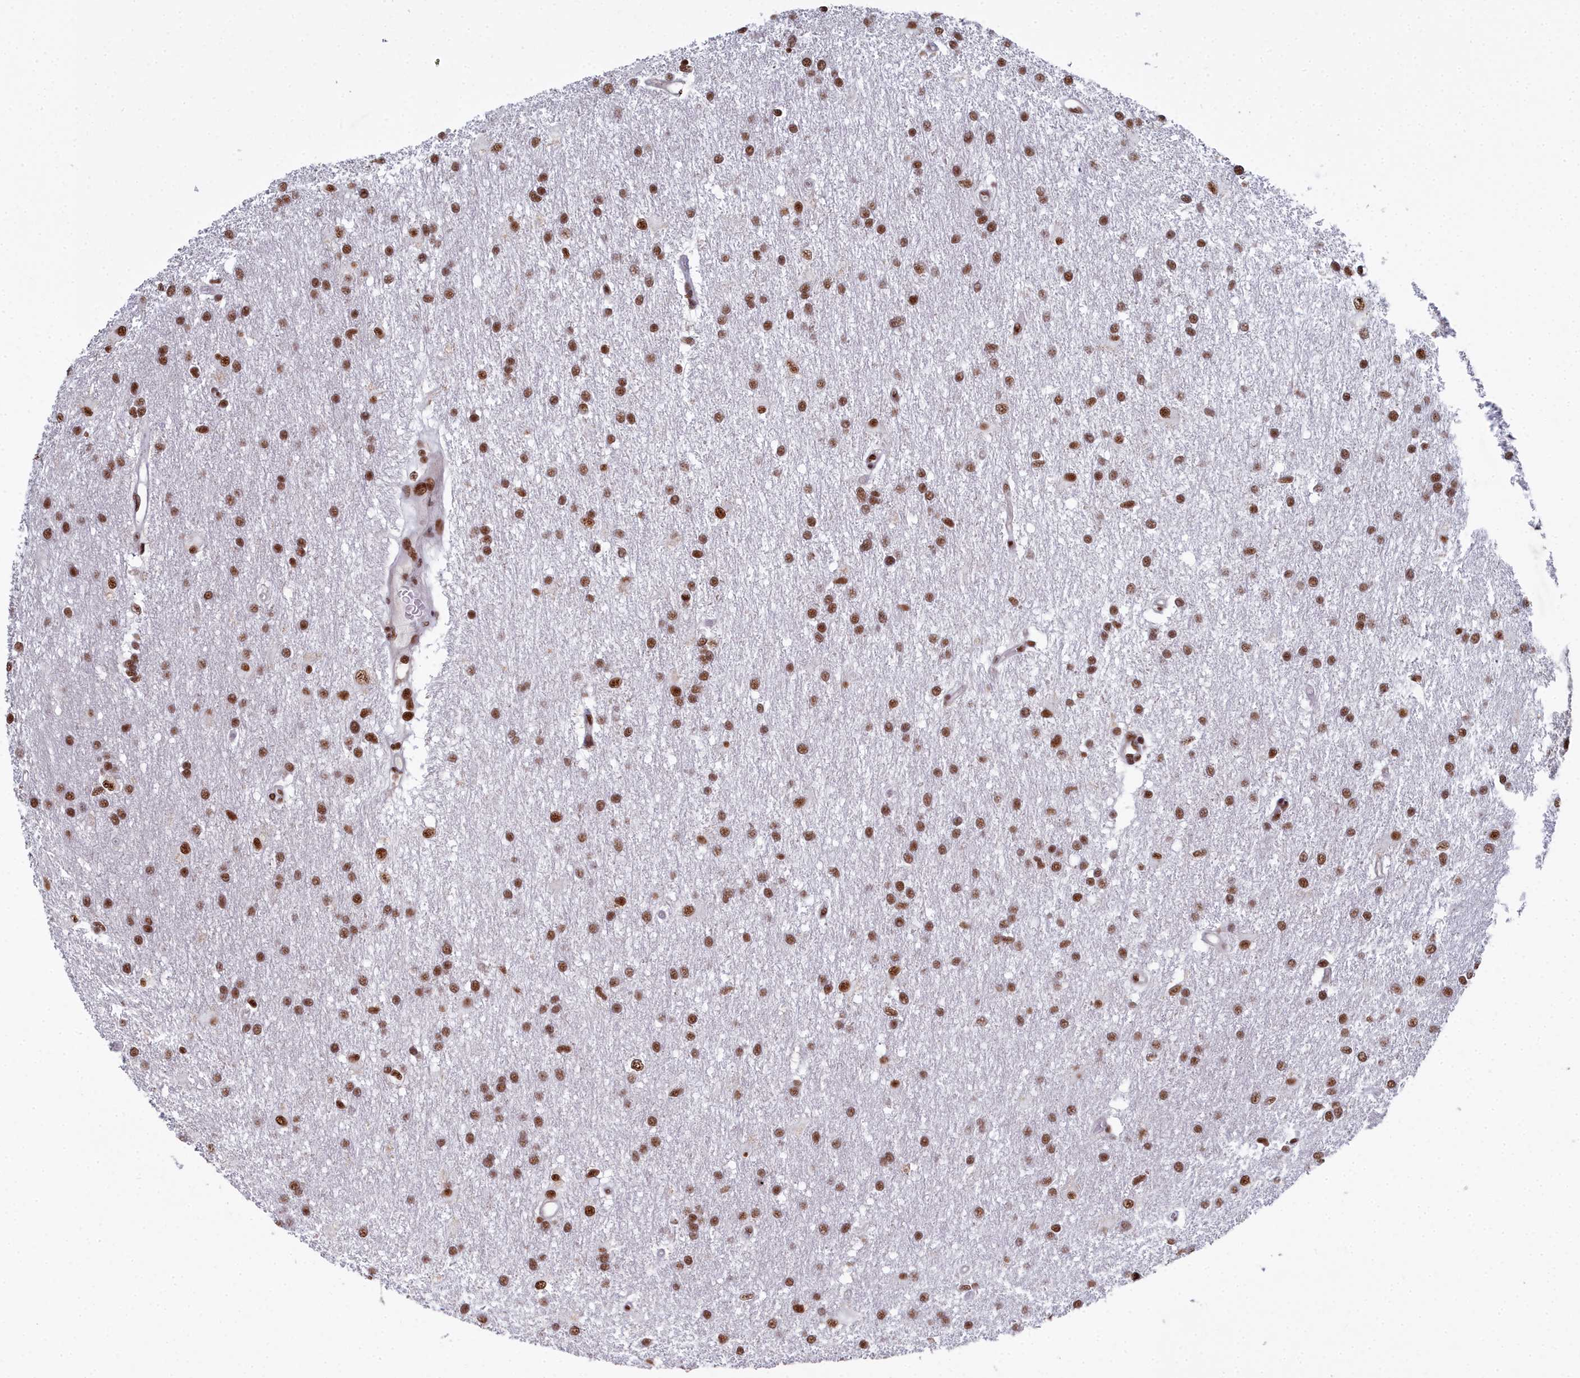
{"staining": {"intensity": "strong", "quantity": ">75%", "location": "nuclear"}, "tissue": "glioma", "cell_type": "Tumor cells", "image_type": "cancer", "snomed": [{"axis": "morphology", "description": "Glioma, malignant, High grade"}, {"axis": "topography", "description": "Brain"}], "caption": "Brown immunohistochemical staining in human high-grade glioma (malignant) exhibits strong nuclear staining in approximately >75% of tumor cells.", "gene": "SF3B3", "patient": {"sex": "male", "age": 77}}